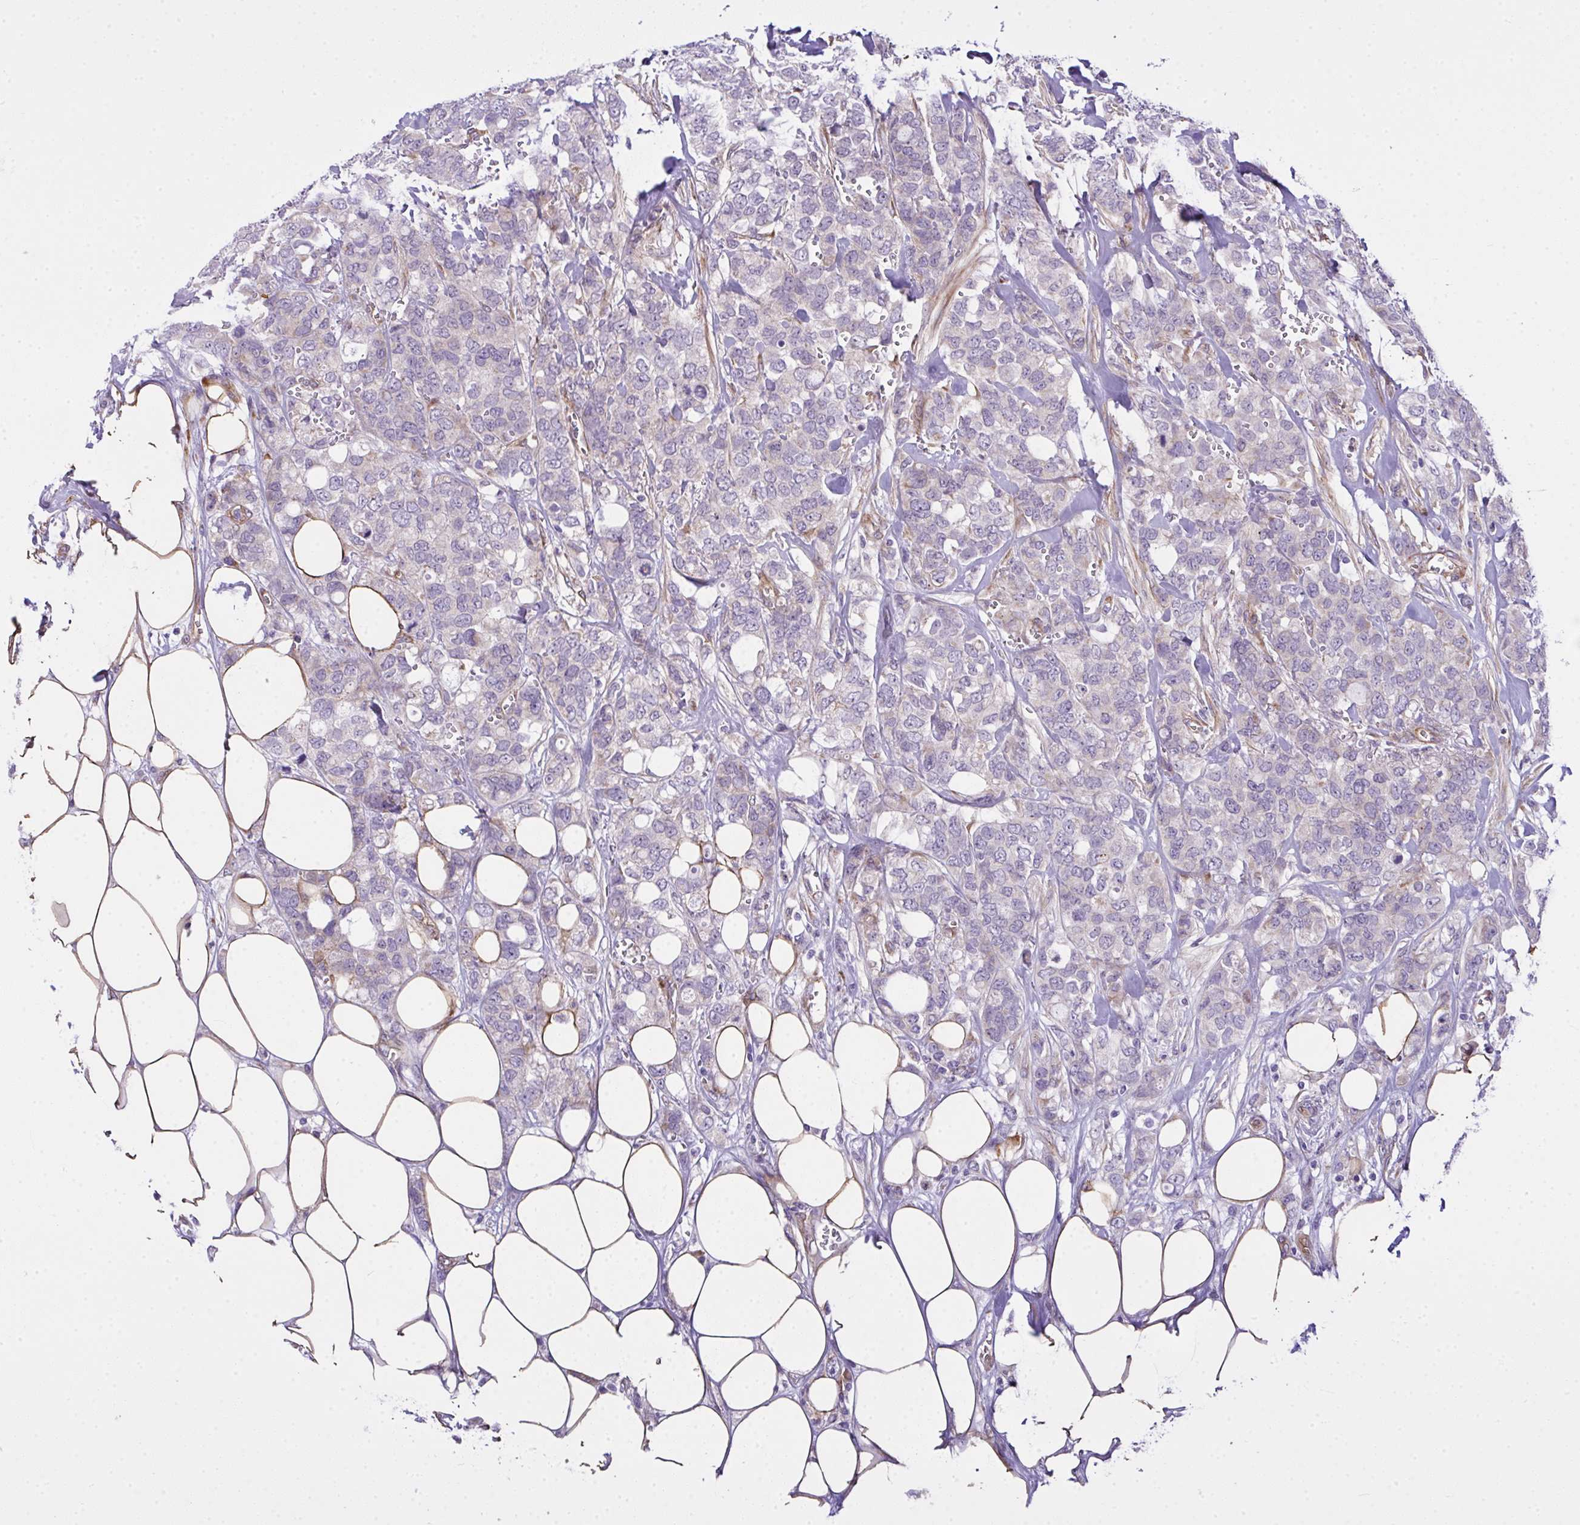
{"staining": {"intensity": "negative", "quantity": "none", "location": "none"}, "tissue": "breast cancer", "cell_type": "Tumor cells", "image_type": "cancer", "snomed": [{"axis": "morphology", "description": "Lobular carcinoma"}, {"axis": "topography", "description": "Breast"}], "caption": "Tumor cells show no significant protein positivity in breast cancer. (DAB IHC visualized using brightfield microscopy, high magnification).", "gene": "RSKR", "patient": {"sex": "female", "age": 91}}